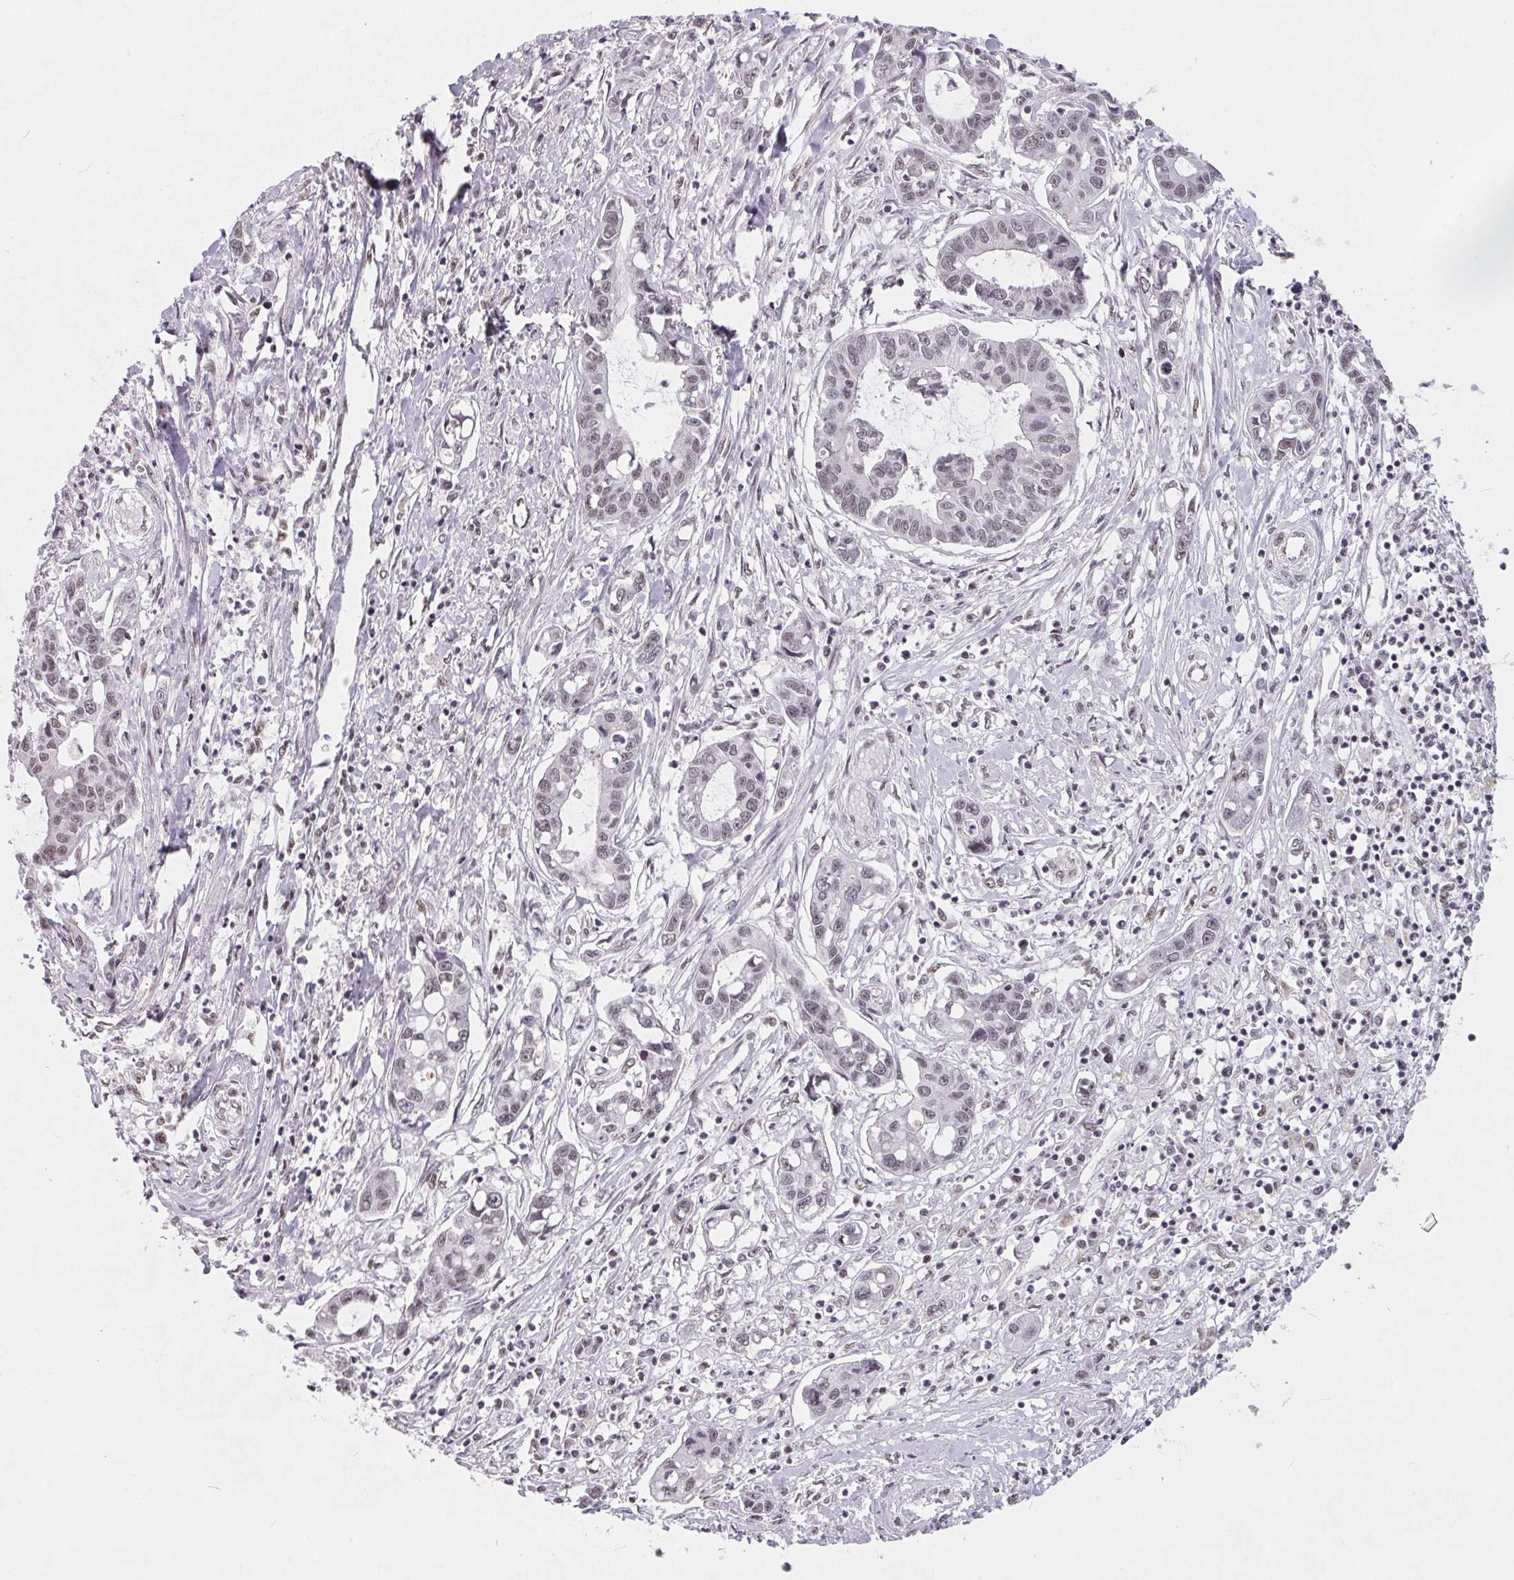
{"staining": {"intensity": "weak", "quantity": "<25%", "location": "nuclear"}, "tissue": "liver cancer", "cell_type": "Tumor cells", "image_type": "cancer", "snomed": [{"axis": "morphology", "description": "Cholangiocarcinoma"}, {"axis": "topography", "description": "Liver"}], "caption": "High power microscopy photomicrograph of an IHC histopathology image of liver cholangiocarcinoma, revealing no significant positivity in tumor cells.", "gene": "TCERG1", "patient": {"sex": "male", "age": 58}}